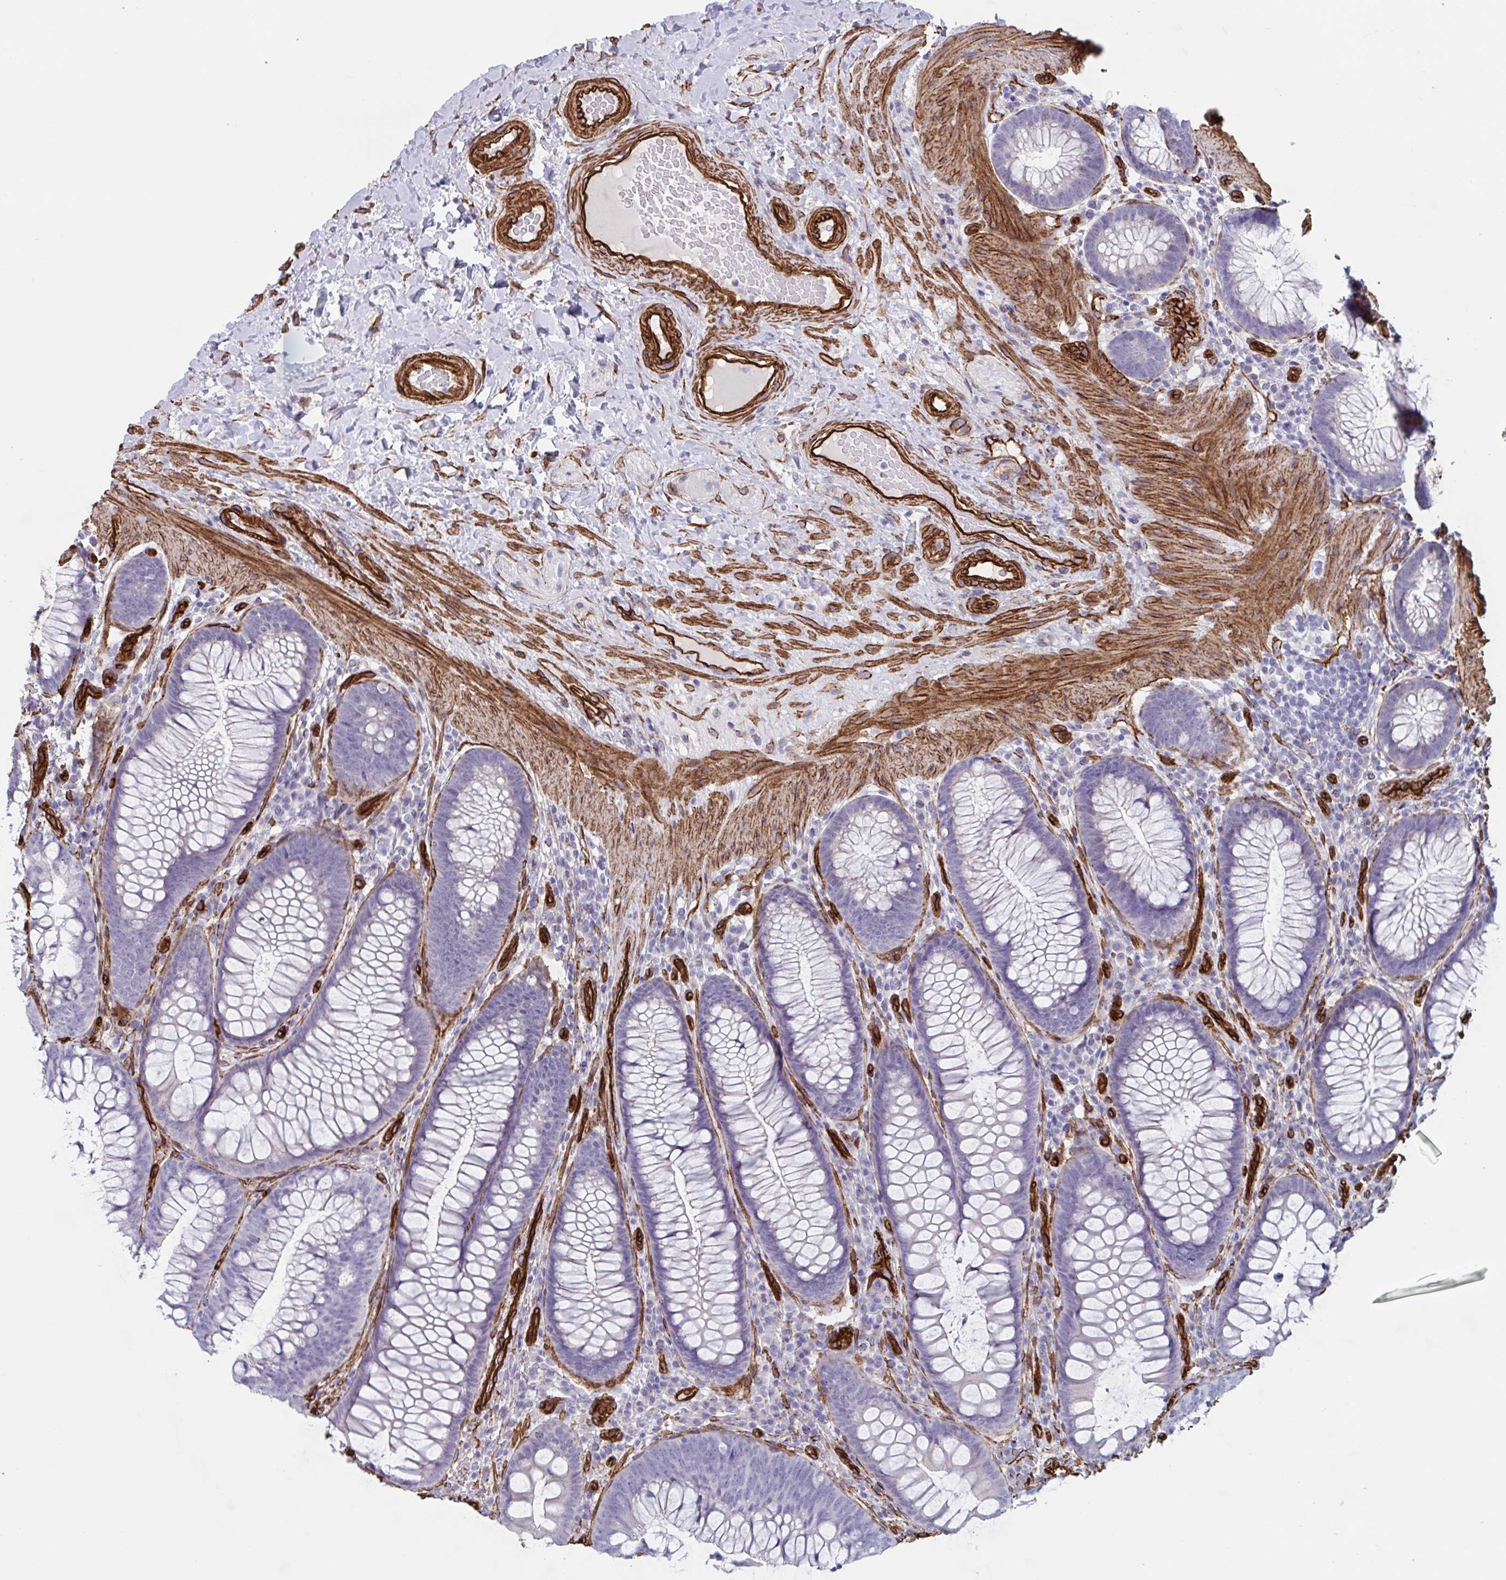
{"staining": {"intensity": "strong", "quantity": ">75%", "location": "cytoplasmic/membranous"}, "tissue": "colon", "cell_type": "Endothelial cells", "image_type": "normal", "snomed": [{"axis": "morphology", "description": "Normal tissue, NOS"}, {"axis": "morphology", "description": "Adenoma, NOS"}, {"axis": "topography", "description": "Soft tissue"}, {"axis": "topography", "description": "Colon"}], "caption": "Strong cytoplasmic/membranous expression is appreciated in approximately >75% of endothelial cells in unremarkable colon.", "gene": "CITED4", "patient": {"sex": "male", "age": 47}}